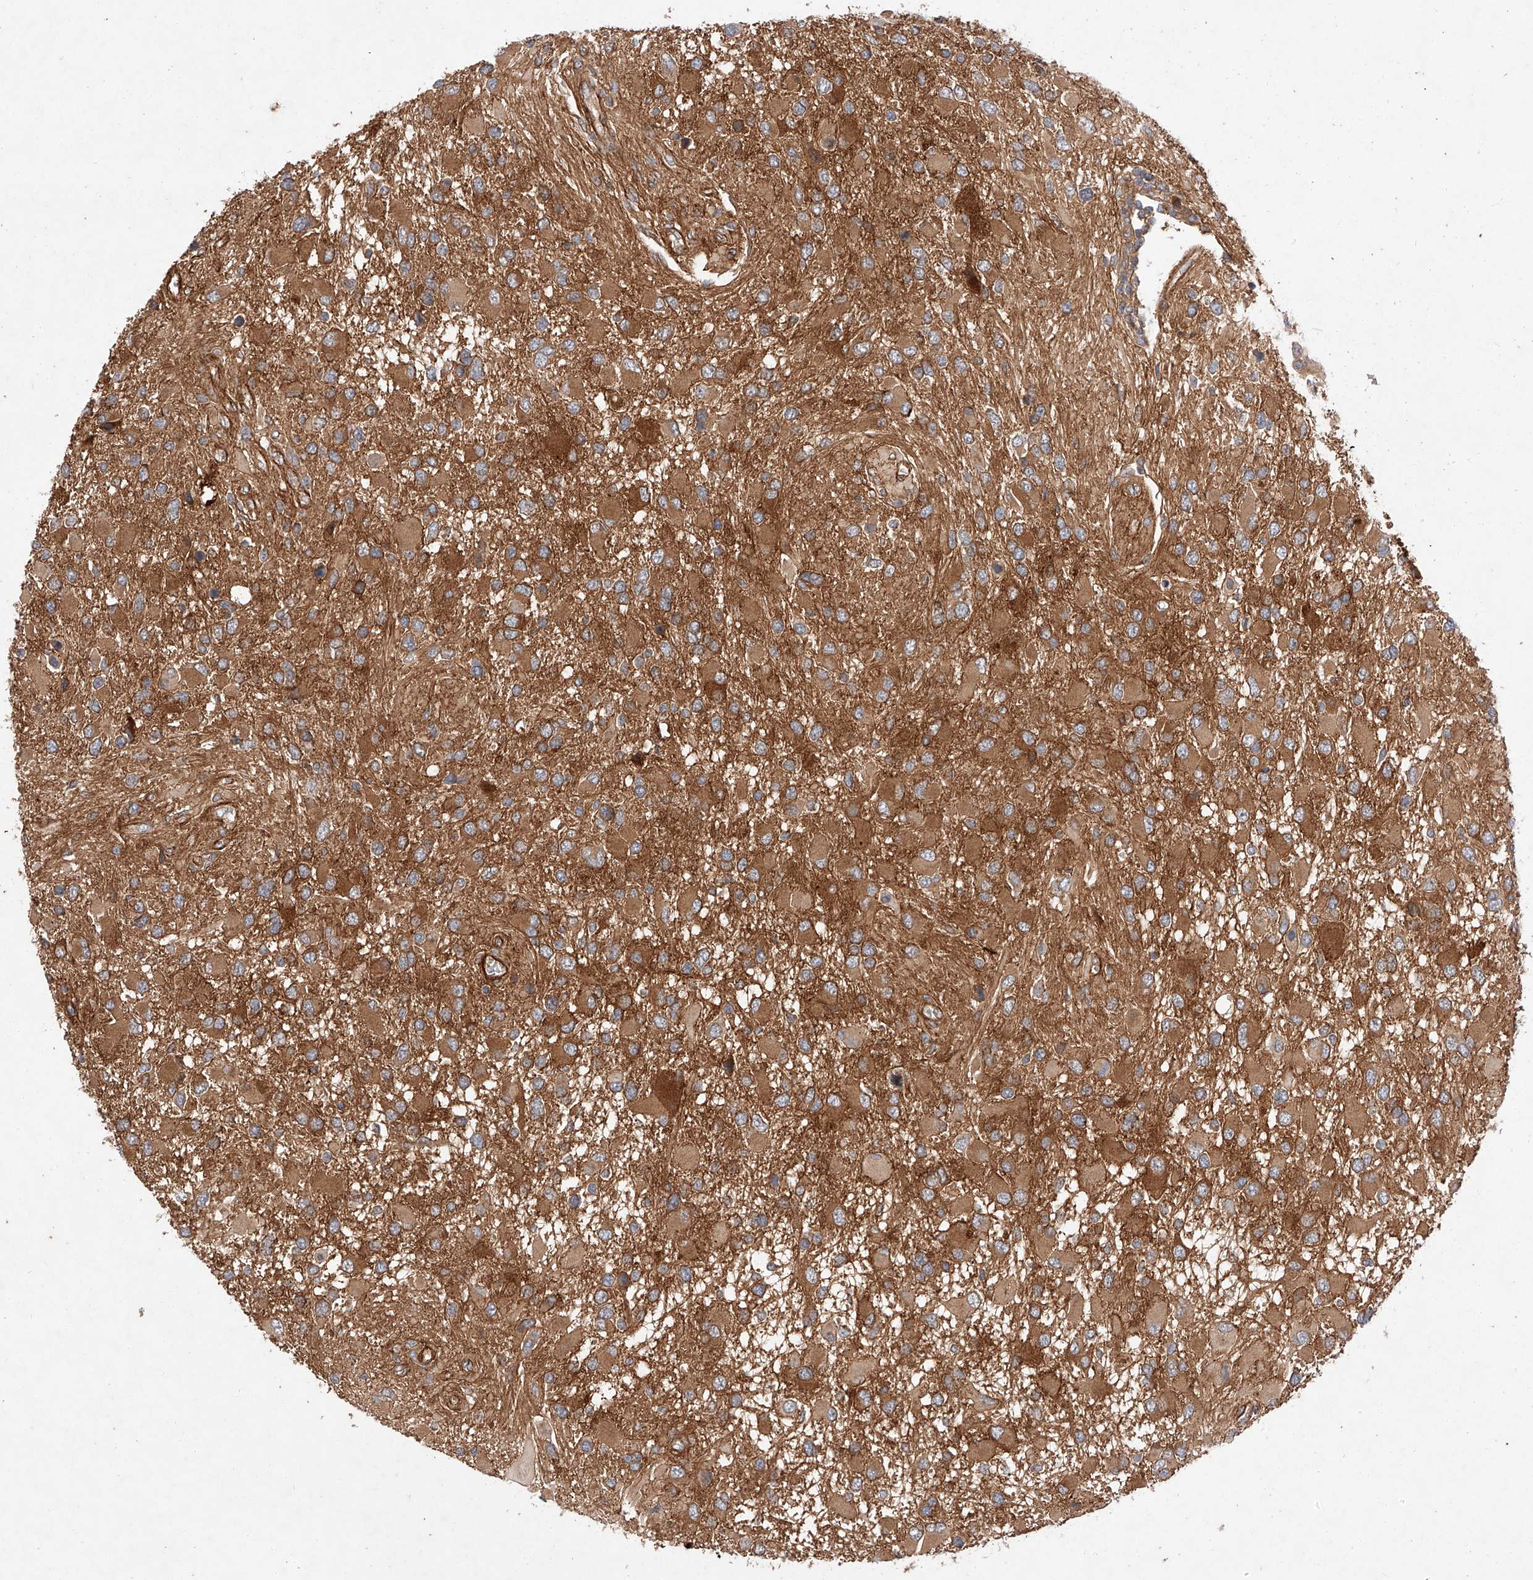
{"staining": {"intensity": "moderate", "quantity": ">75%", "location": "cytoplasmic/membranous"}, "tissue": "glioma", "cell_type": "Tumor cells", "image_type": "cancer", "snomed": [{"axis": "morphology", "description": "Glioma, malignant, High grade"}, {"axis": "topography", "description": "Brain"}], "caption": "Moderate cytoplasmic/membranous positivity is appreciated in about >75% of tumor cells in glioma.", "gene": "RAB23", "patient": {"sex": "male", "age": 53}}